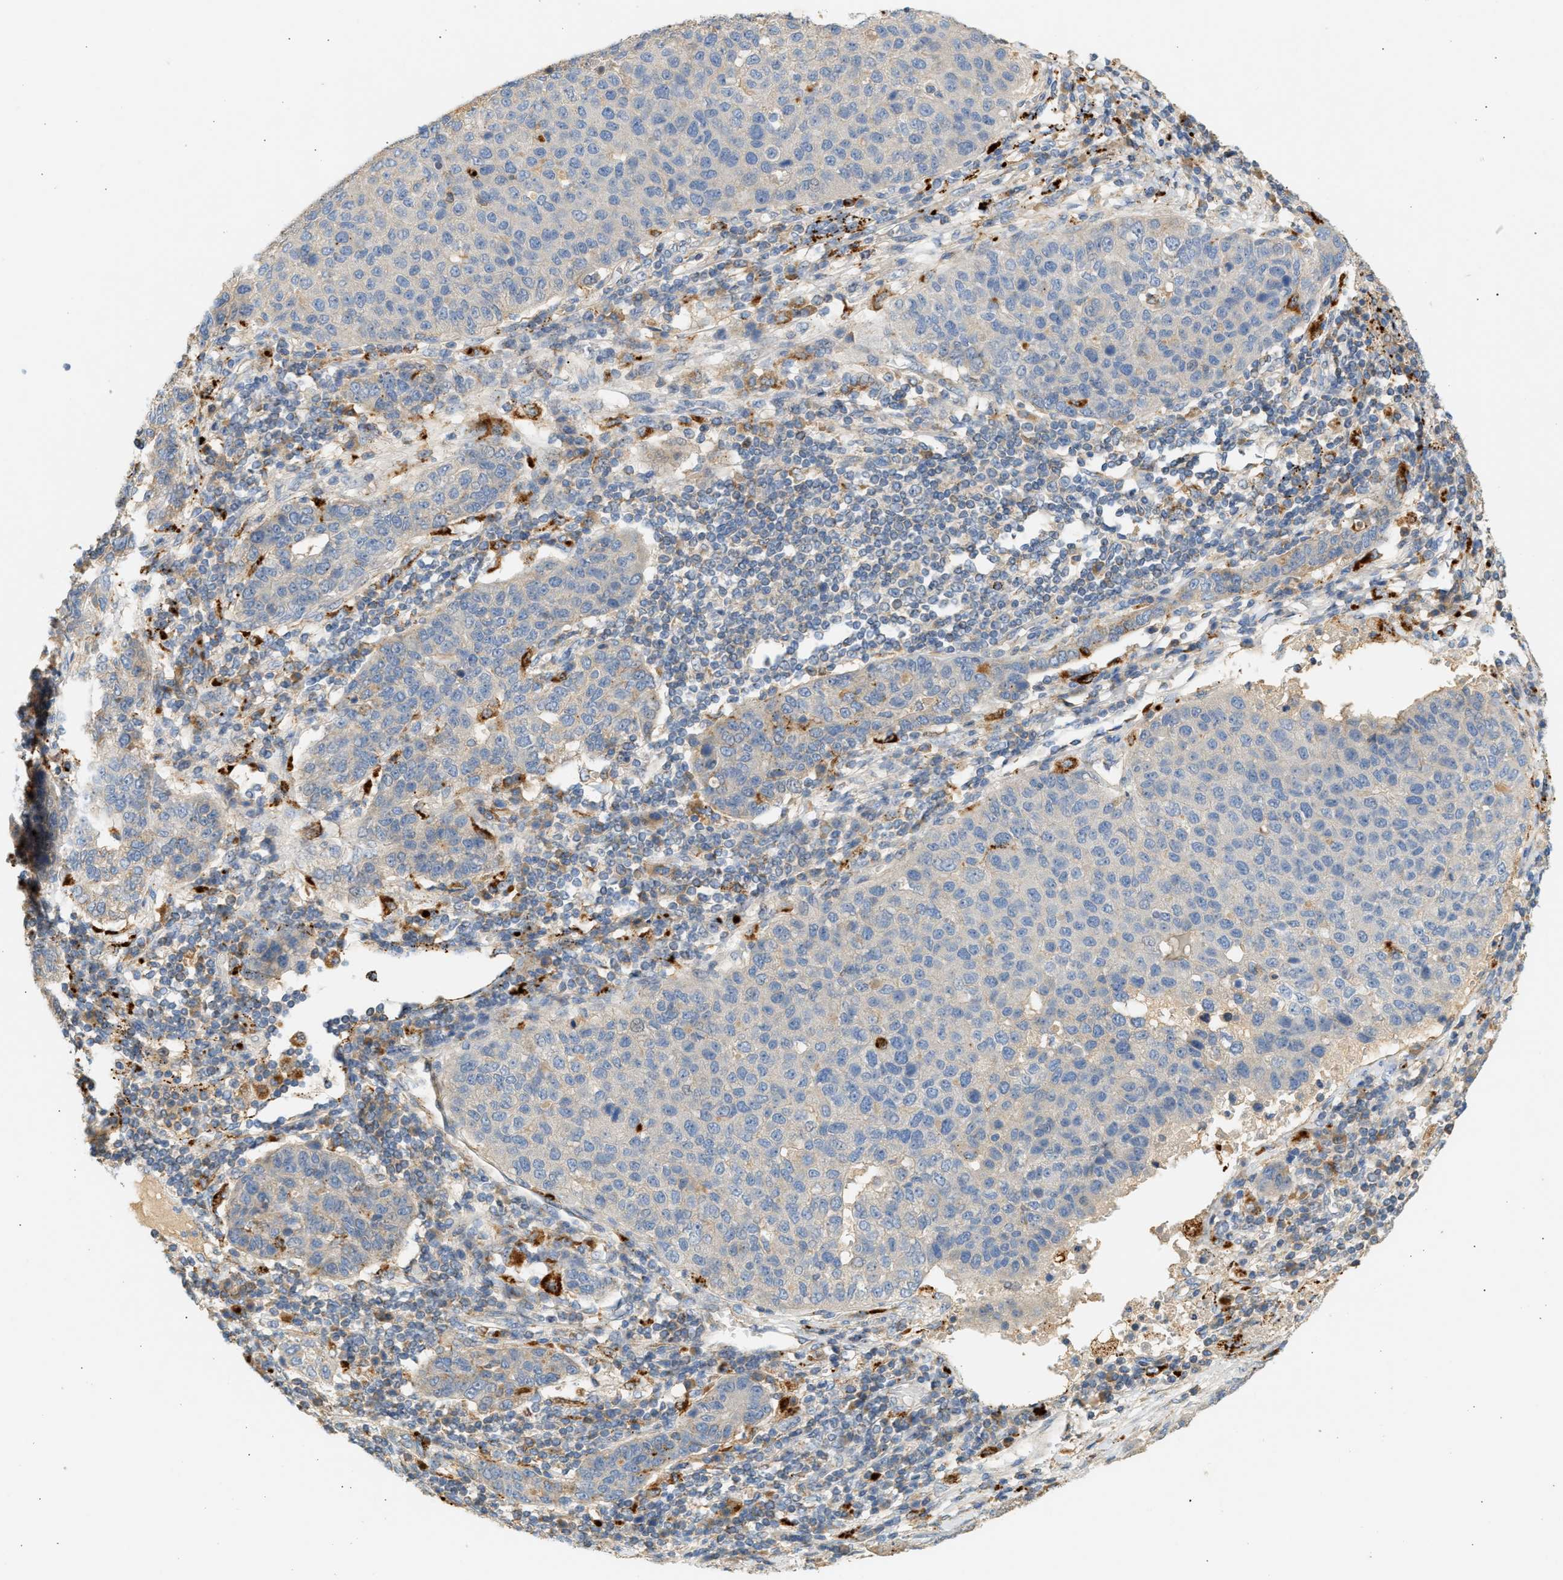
{"staining": {"intensity": "negative", "quantity": "none", "location": "none"}, "tissue": "pancreatic cancer", "cell_type": "Tumor cells", "image_type": "cancer", "snomed": [{"axis": "morphology", "description": "Adenocarcinoma, NOS"}, {"axis": "topography", "description": "Pancreas"}], "caption": "IHC of human pancreatic adenocarcinoma reveals no expression in tumor cells. (Stains: DAB (3,3'-diaminobenzidine) IHC with hematoxylin counter stain, Microscopy: brightfield microscopy at high magnification).", "gene": "ENTHD1", "patient": {"sex": "female", "age": 61}}